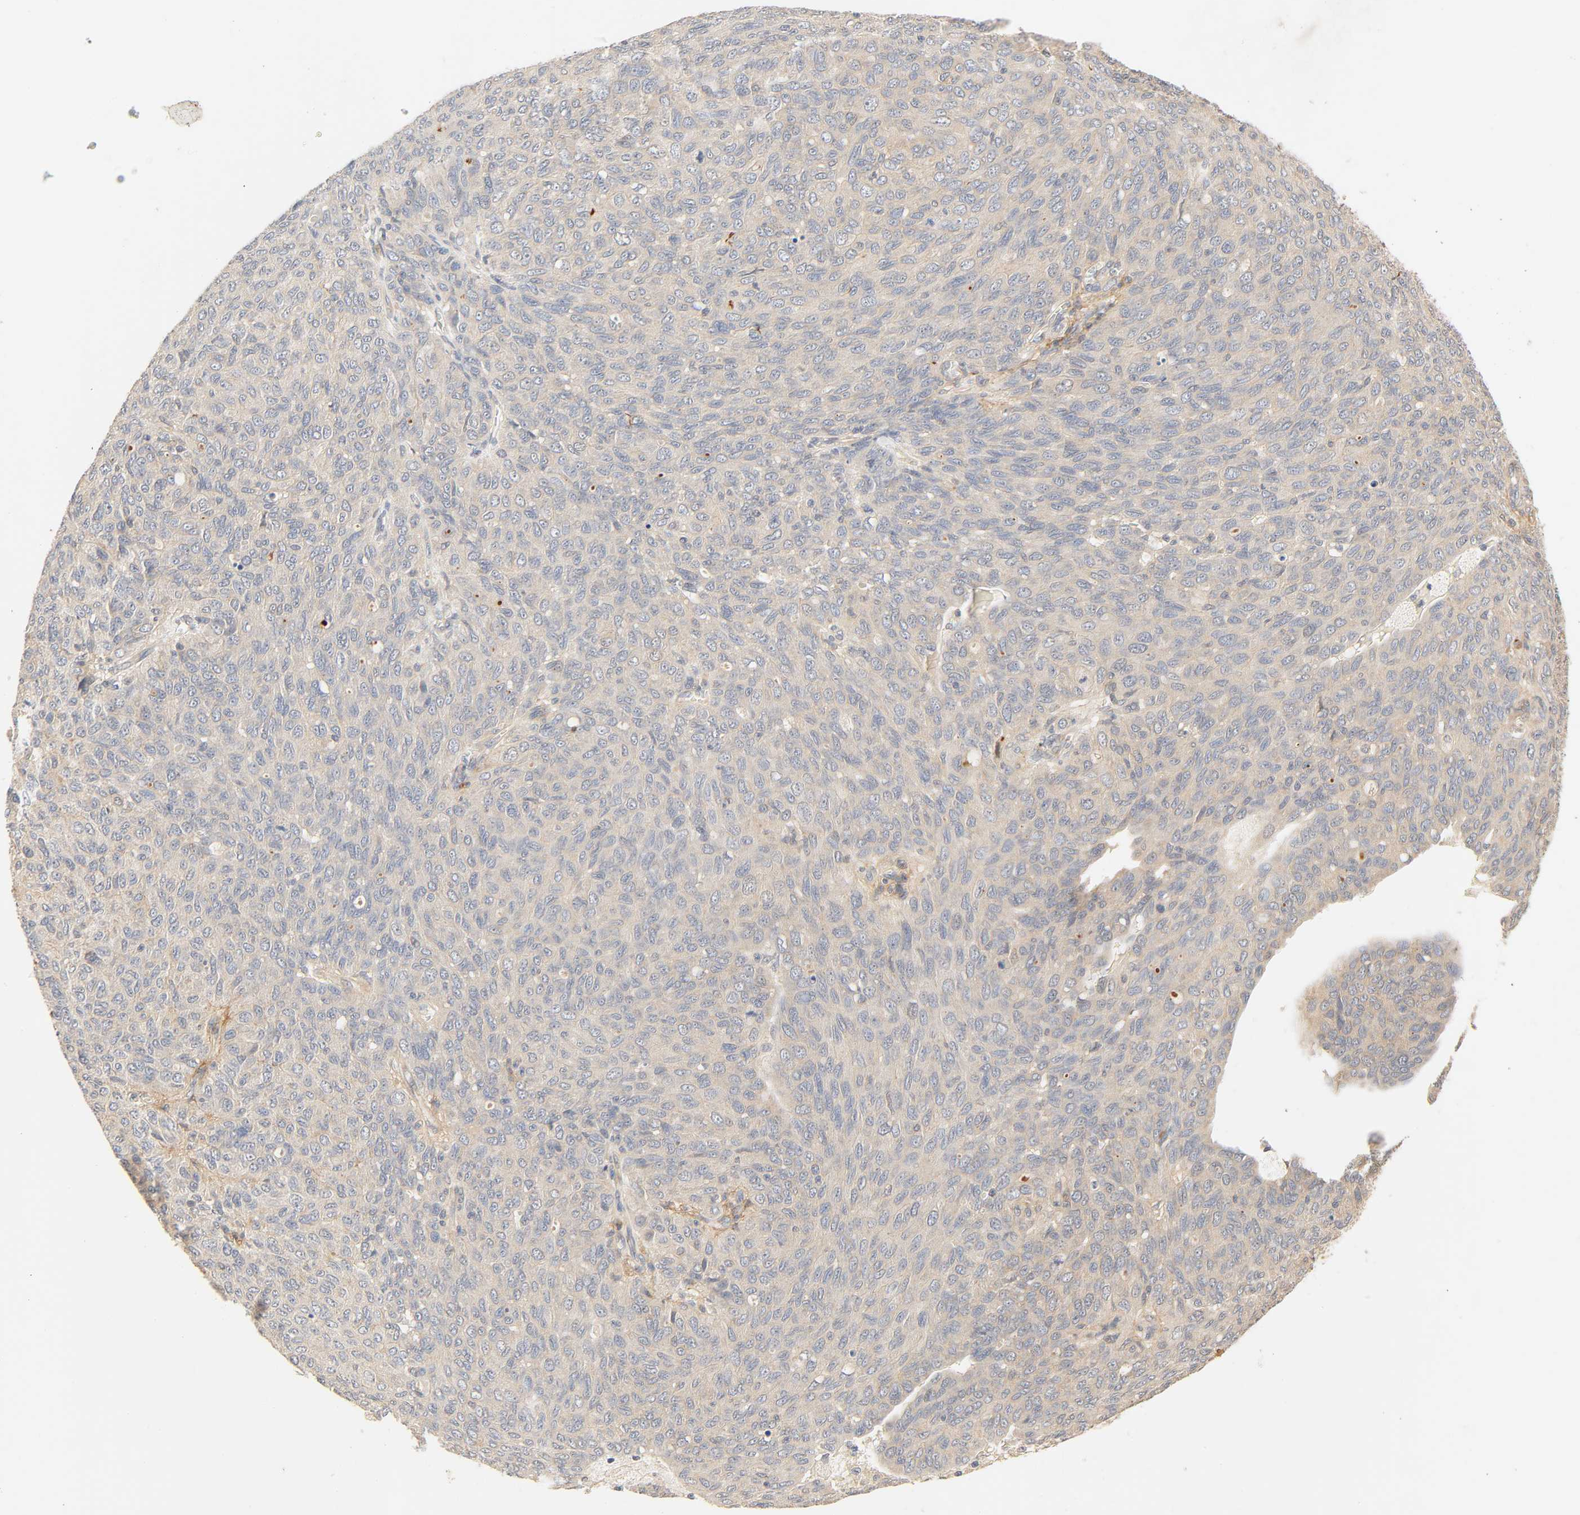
{"staining": {"intensity": "negative", "quantity": "none", "location": "none"}, "tissue": "ovarian cancer", "cell_type": "Tumor cells", "image_type": "cancer", "snomed": [{"axis": "morphology", "description": "Carcinoma, endometroid"}, {"axis": "topography", "description": "Ovary"}], "caption": "The immunohistochemistry (IHC) histopathology image has no significant expression in tumor cells of endometroid carcinoma (ovarian) tissue. (Brightfield microscopy of DAB immunohistochemistry (IHC) at high magnification).", "gene": "CACNA1G", "patient": {"sex": "female", "age": 60}}